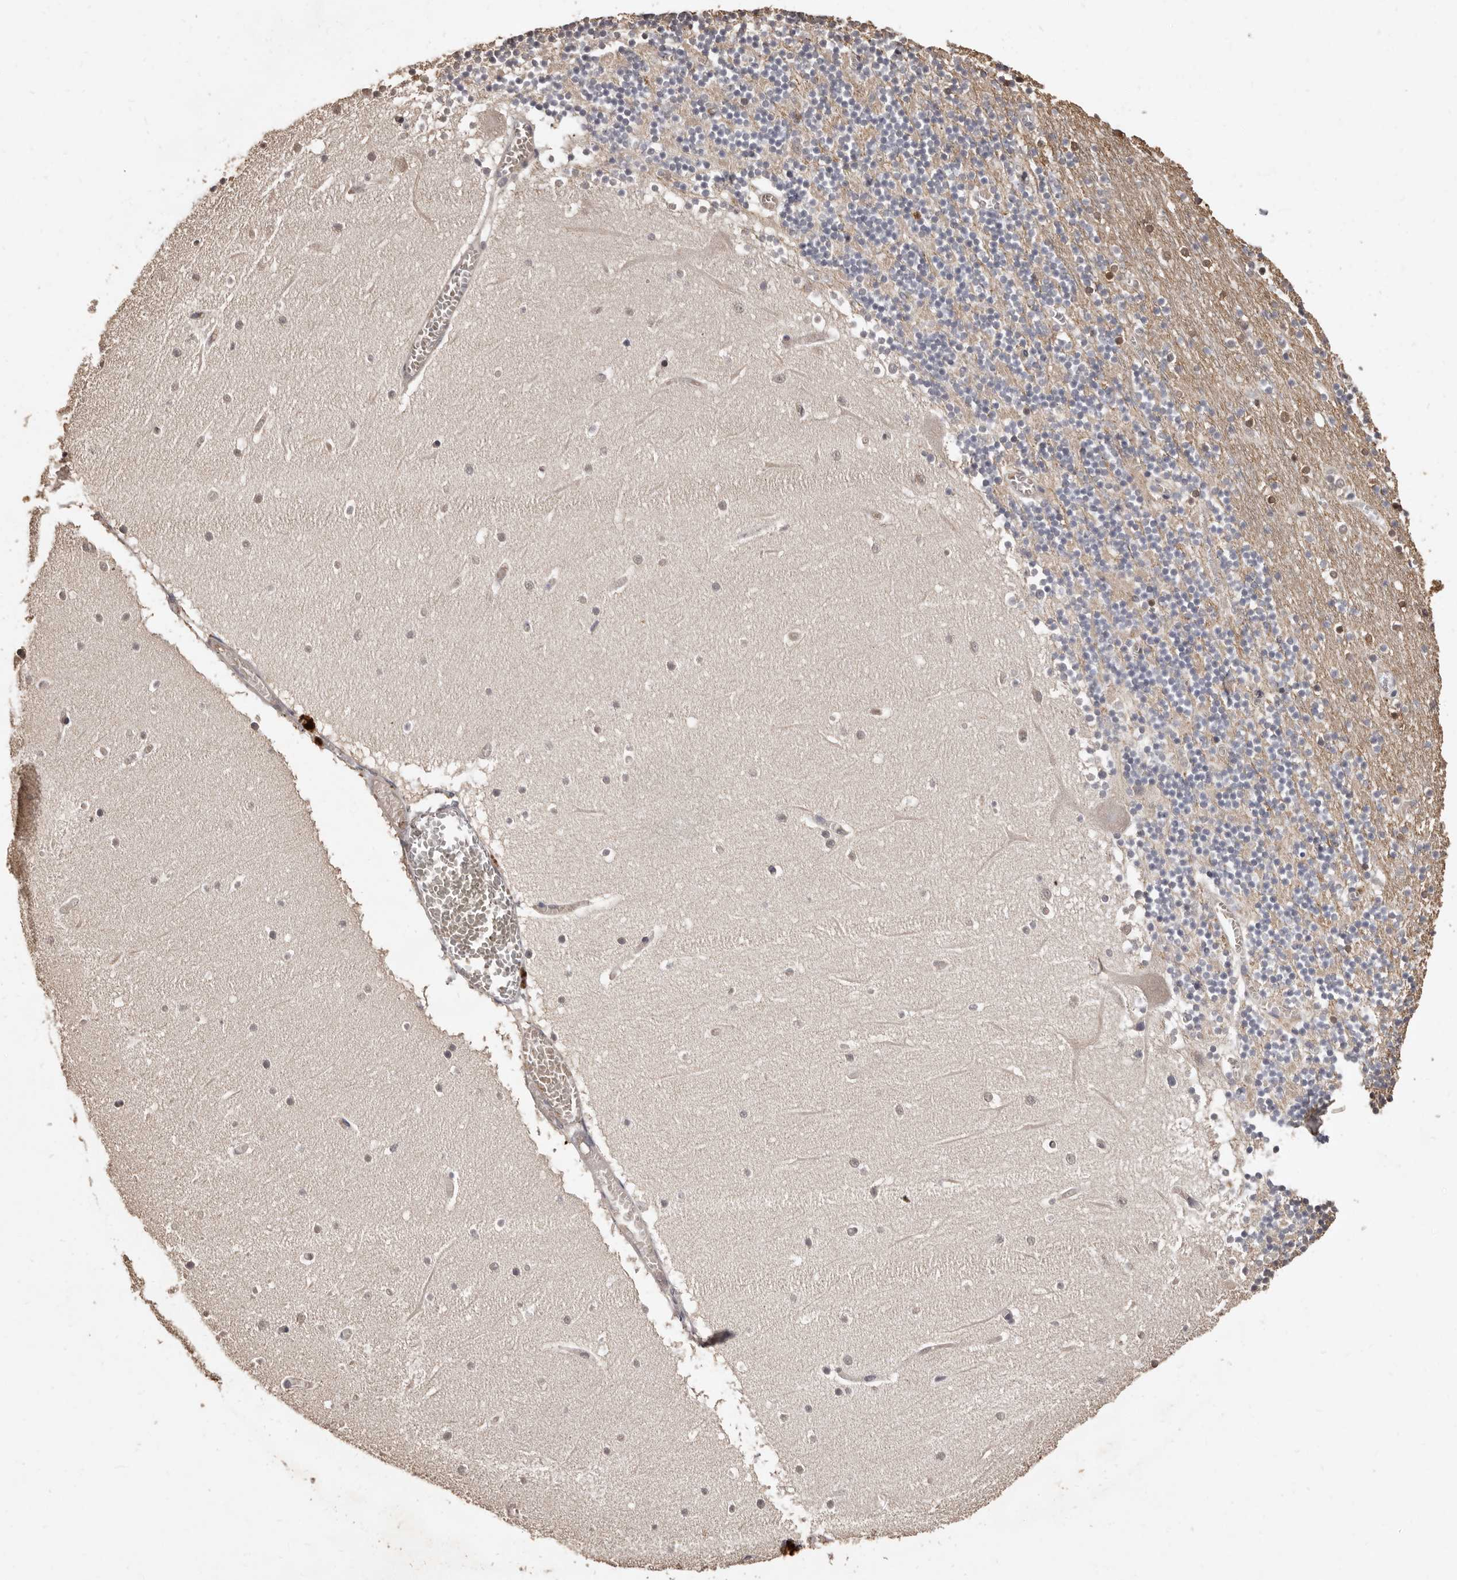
{"staining": {"intensity": "weak", "quantity": "25%-75%", "location": "cytoplasmic/membranous"}, "tissue": "cerebellum", "cell_type": "Cells in granular layer", "image_type": "normal", "snomed": [{"axis": "morphology", "description": "Normal tissue, NOS"}, {"axis": "topography", "description": "Cerebellum"}], "caption": "Cells in granular layer display weak cytoplasmic/membranous positivity in about 25%-75% of cells in unremarkable cerebellum.", "gene": "INAVA", "patient": {"sex": "female", "age": 28}}